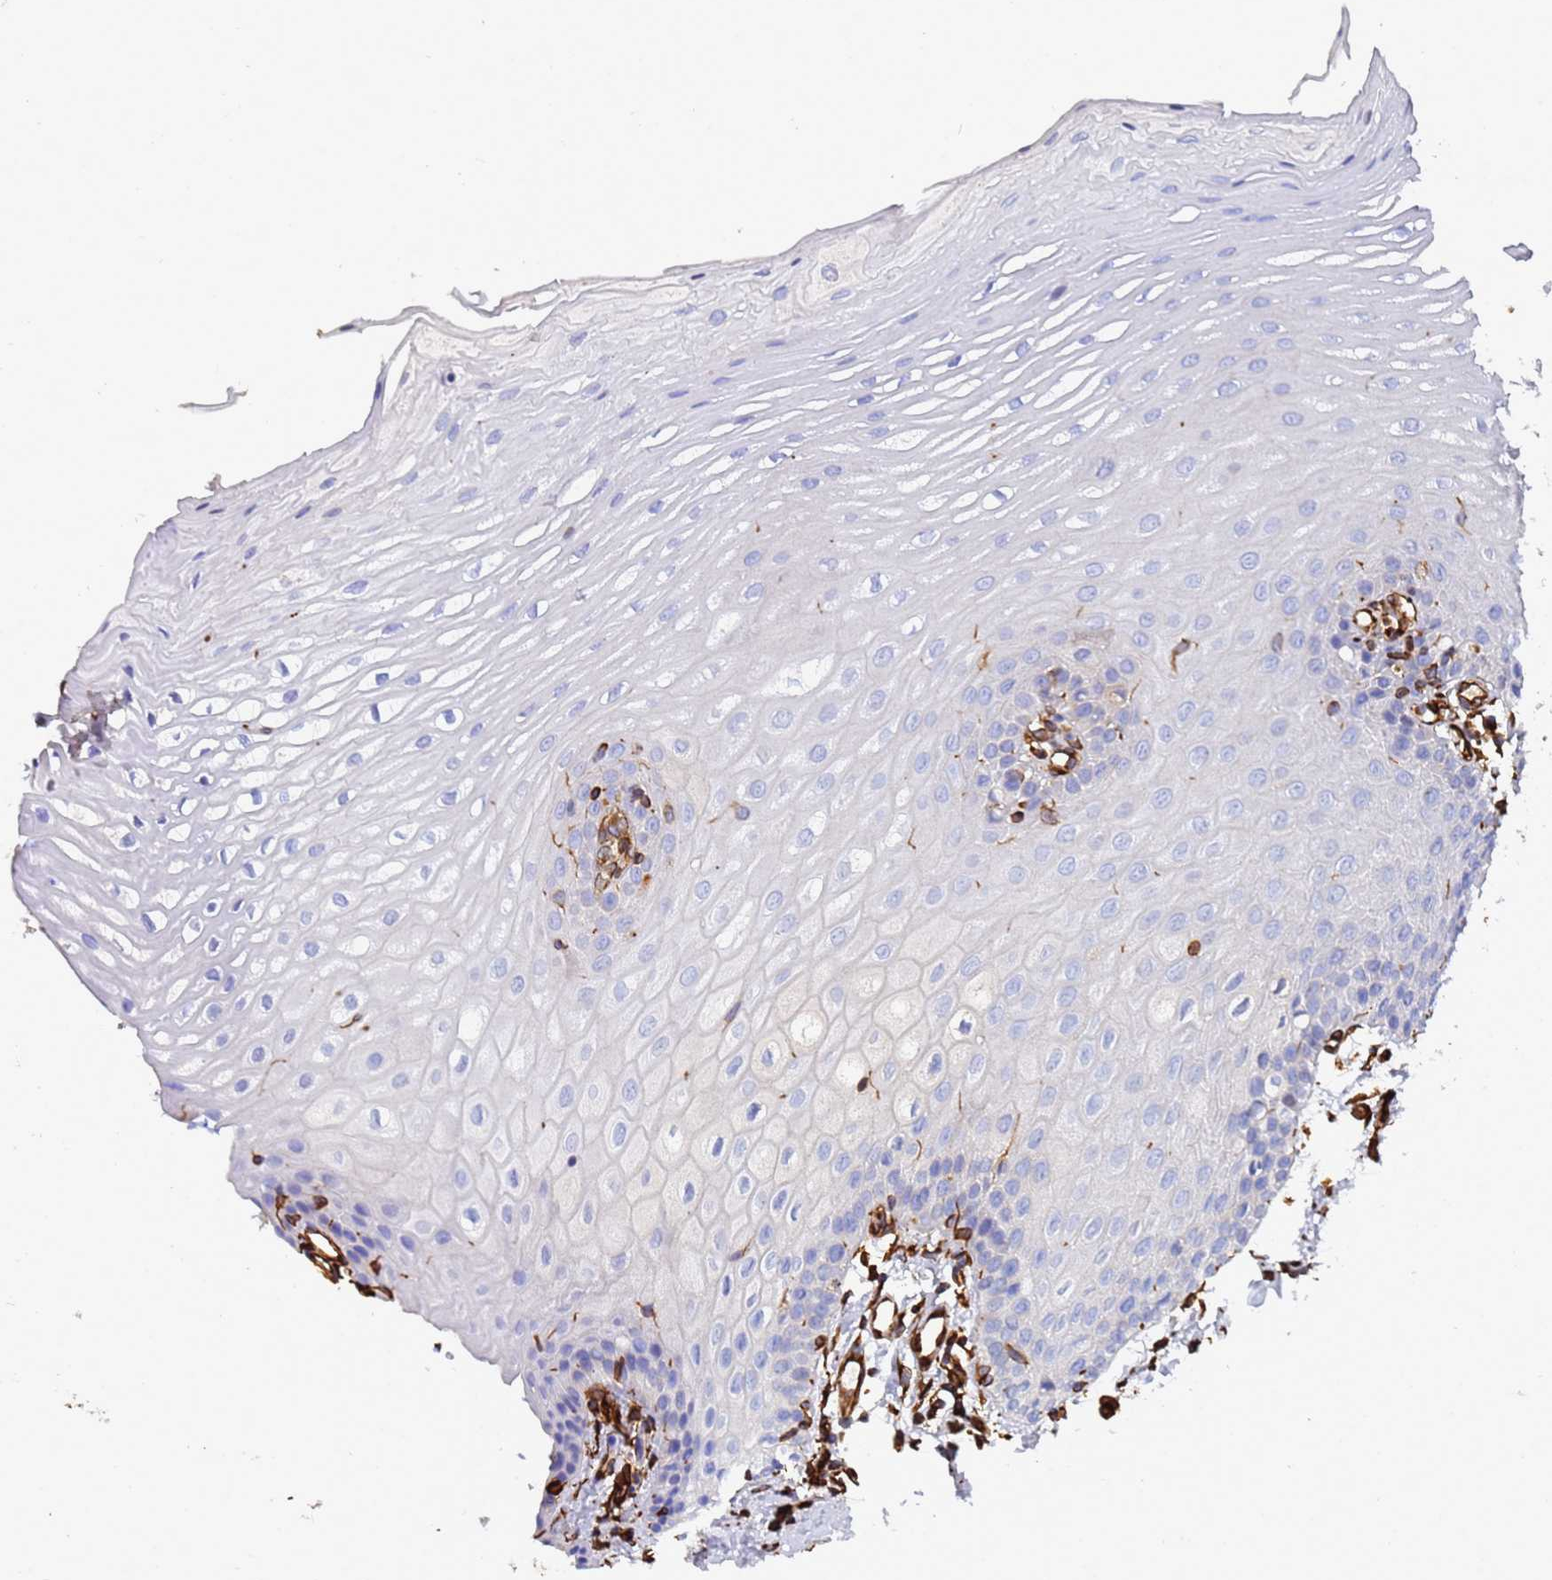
{"staining": {"intensity": "negative", "quantity": "none", "location": "none"}, "tissue": "oral mucosa", "cell_type": "Squamous epithelial cells", "image_type": "normal", "snomed": [{"axis": "morphology", "description": "Normal tissue, NOS"}, {"axis": "topography", "description": "Oral tissue"}], "caption": "High power microscopy micrograph of an immunohistochemistry micrograph of unremarkable oral mucosa, revealing no significant staining in squamous epithelial cells.", "gene": "SYT13", "patient": {"sex": "female", "age": 39}}